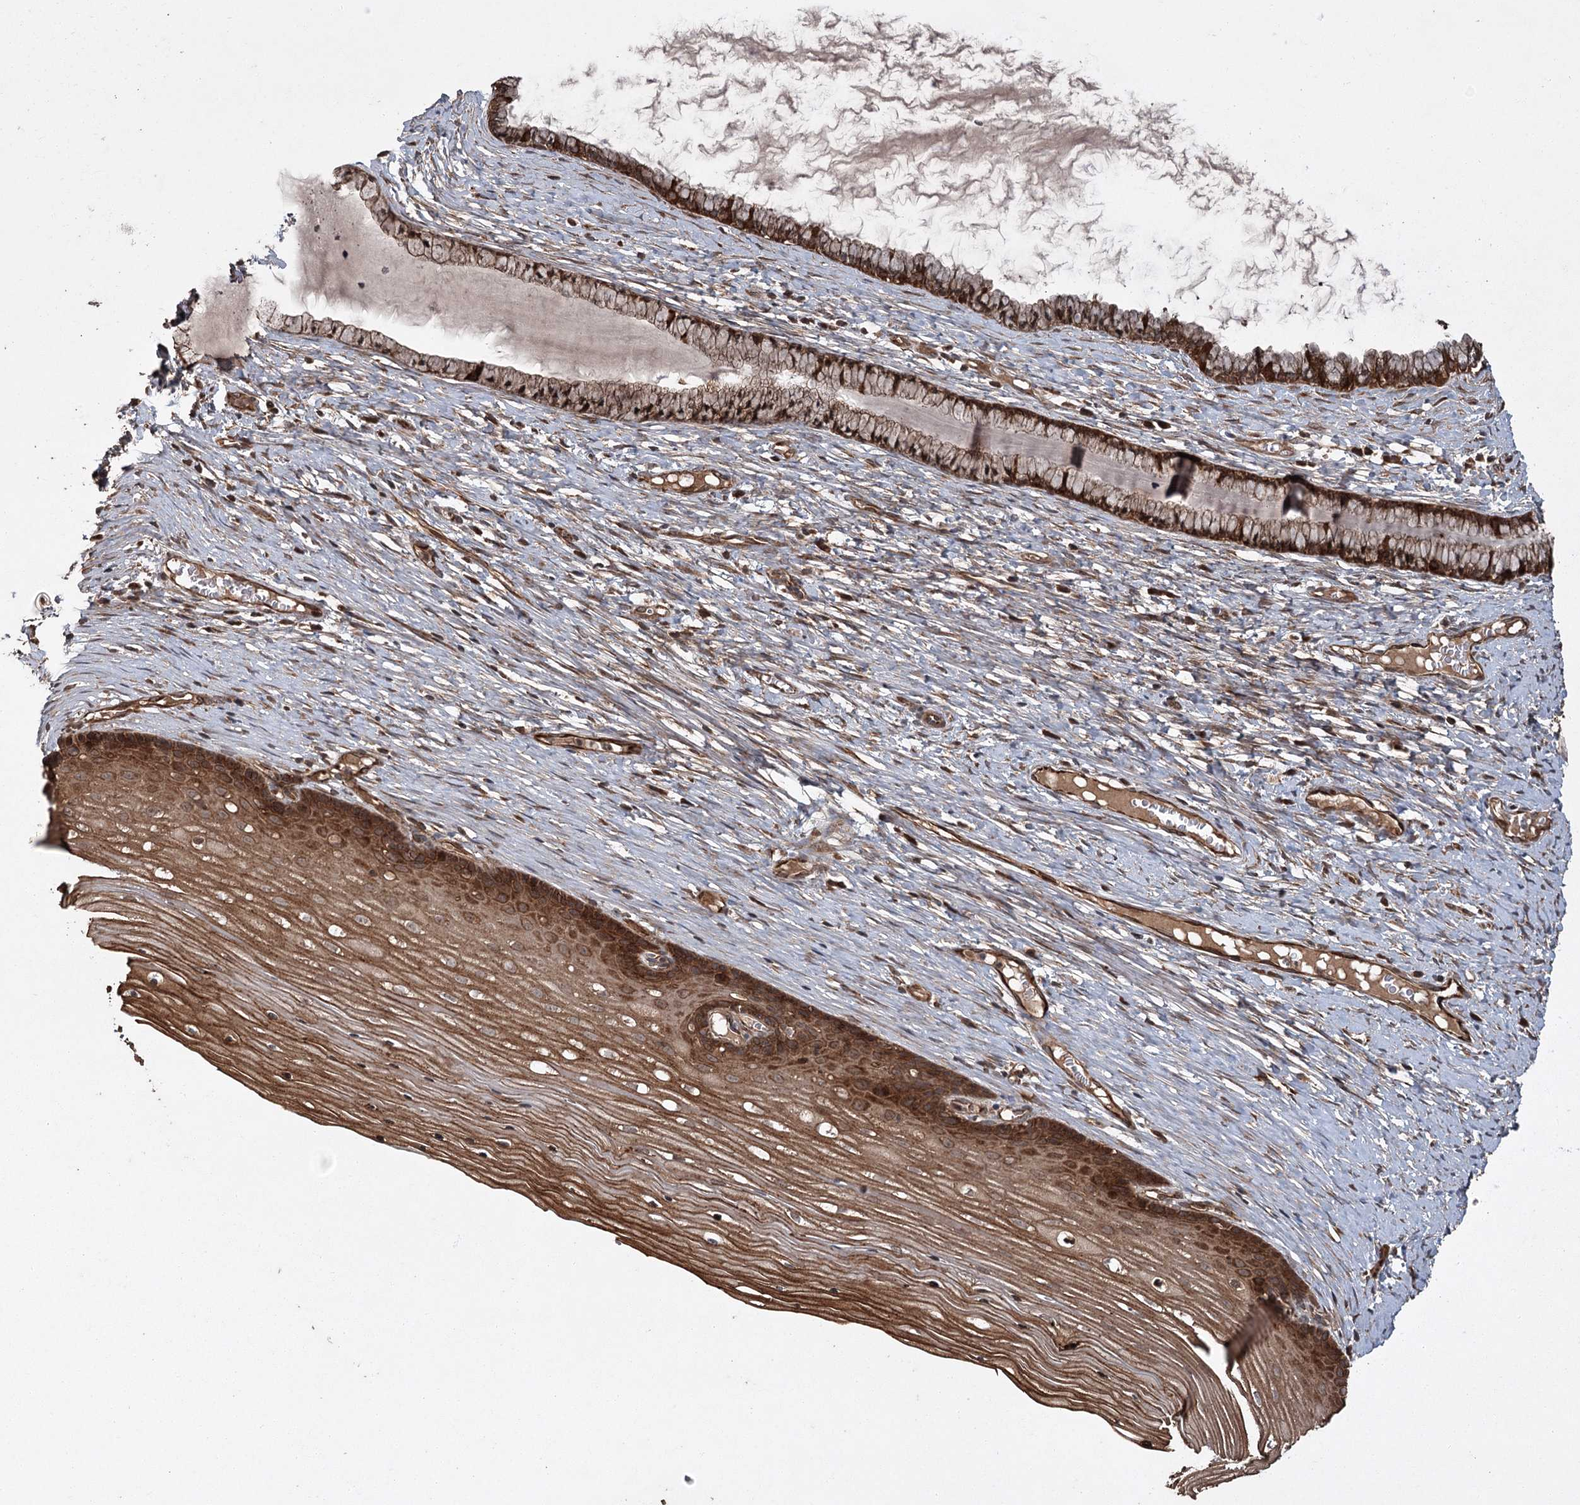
{"staining": {"intensity": "strong", "quantity": "25%-75%", "location": "cytoplasmic/membranous"}, "tissue": "cervix", "cell_type": "Glandular cells", "image_type": "normal", "snomed": [{"axis": "morphology", "description": "Normal tissue, NOS"}, {"axis": "topography", "description": "Cervix"}], "caption": "Immunohistochemistry histopathology image of normal human cervix stained for a protein (brown), which exhibits high levels of strong cytoplasmic/membranous expression in about 25%-75% of glandular cells.", "gene": "RPAP3", "patient": {"sex": "female", "age": 42}}